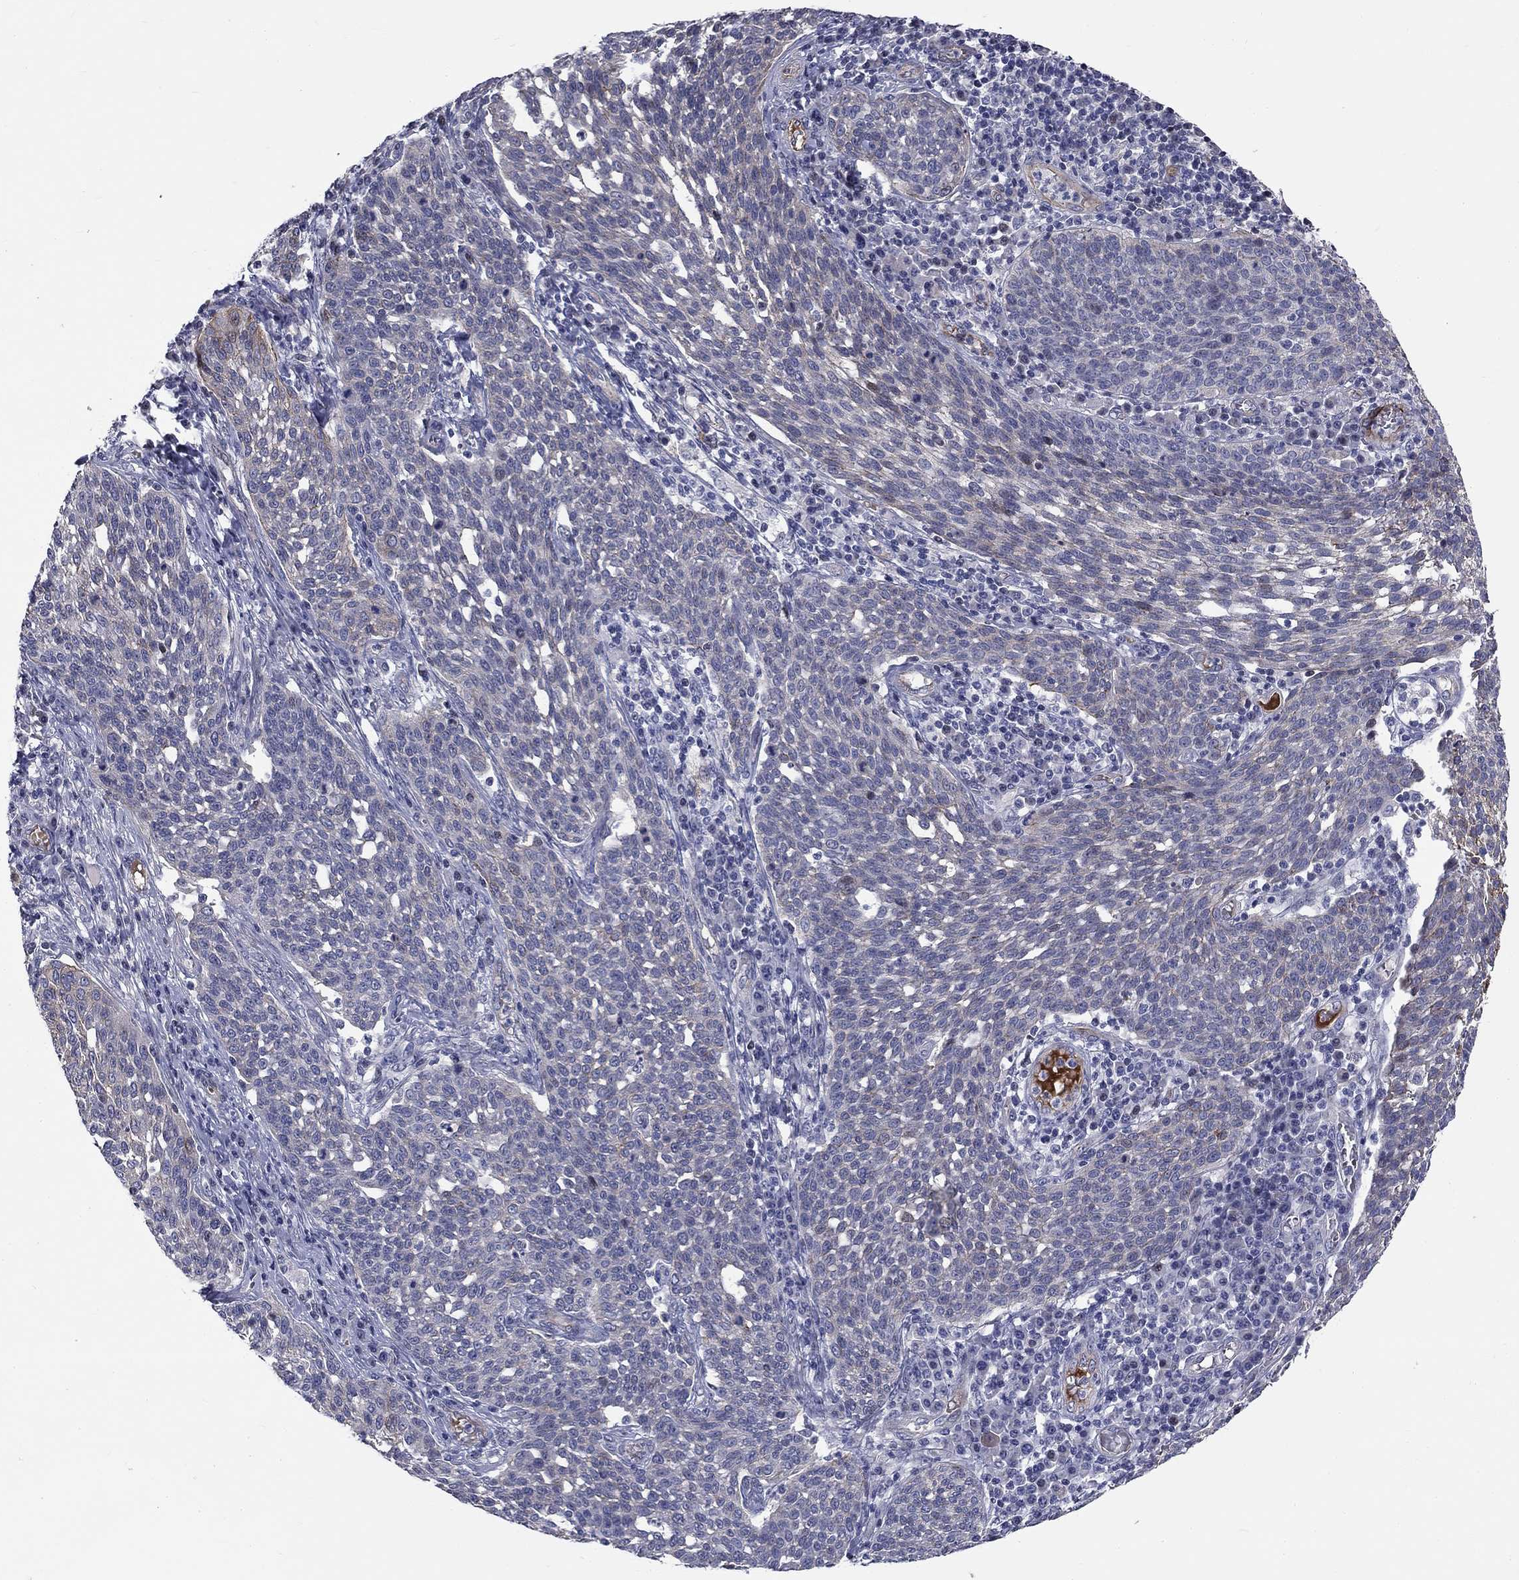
{"staining": {"intensity": "moderate", "quantity": "<25%", "location": "cytoplasmic/membranous"}, "tissue": "cervical cancer", "cell_type": "Tumor cells", "image_type": "cancer", "snomed": [{"axis": "morphology", "description": "Squamous cell carcinoma, NOS"}, {"axis": "topography", "description": "Cervix"}], "caption": "High-power microscopy captured an IHC image of cervical cancer, revealing moderate cytoplasmic/membranous staining in approximately <25% of tumor cells. (brown staining indicates protein expression, while blue staining denotes nuclei).", "gene": "SLC1A1", "patient": {"sex": "female", "age": 34}}